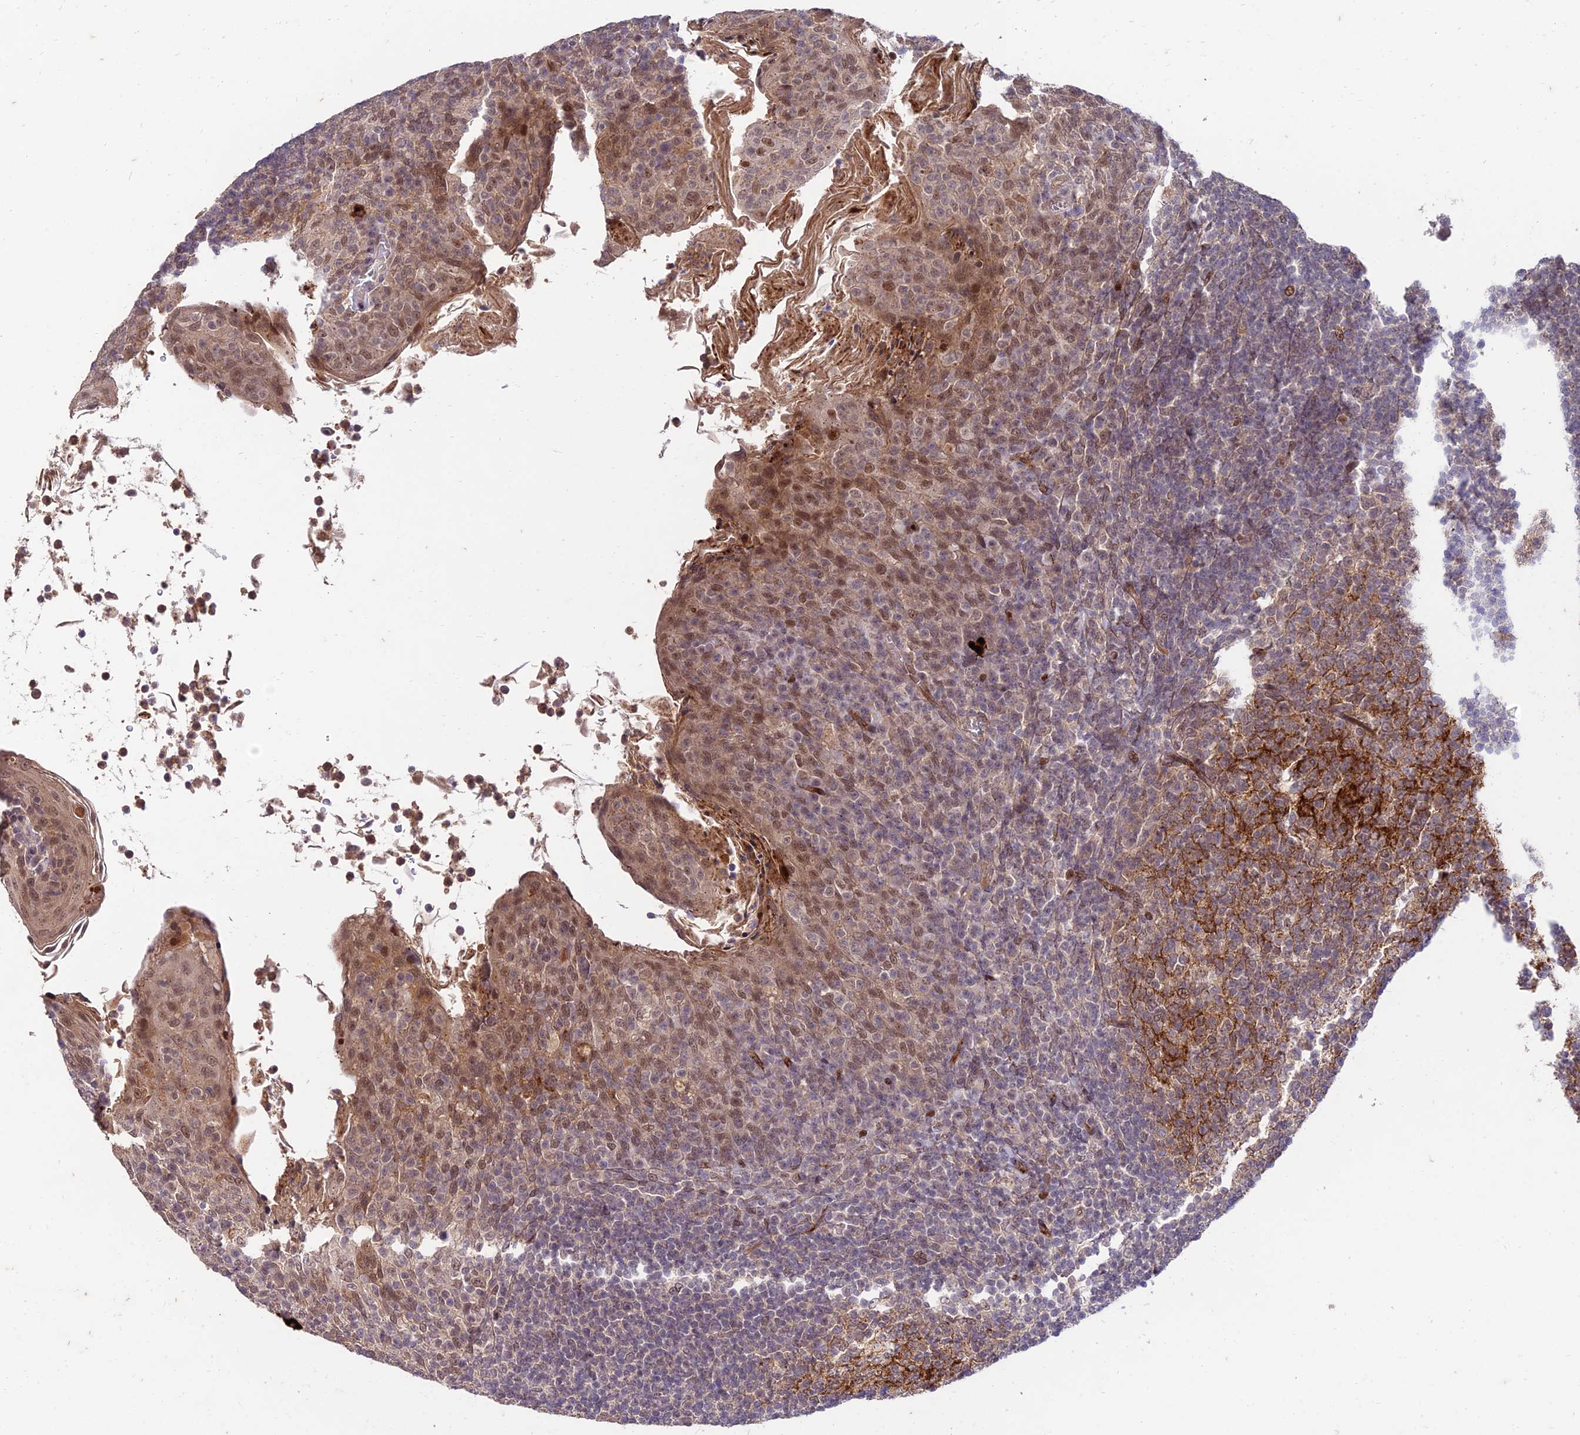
{"staining": {"intensity": "moderate", "quantity": ">75%", "location": "cytoplasmic/membranous,nuclear"}, "tissue": "tonsil", "cell_type": "Germinal center cells", "image_type": "normal", "snomed": [{"axis": "morphology", "description": "Normal tissue, NOS"}, {"axis": "topography", "description": "Tonsil"}], "caption": "A micrograph of human tonsil stained for a protein demonstrates moderate cytoplasmic/membranous,nuclear brown staining in germinal center cells. Using DAB (3,3'-diaminobenzidine) (brown) and hematoxylin (blue) stains, captured at high magnification using brightfield microscopy.", "gene": "ZNF85", "patient": {"sex": "female", "age": 10}}